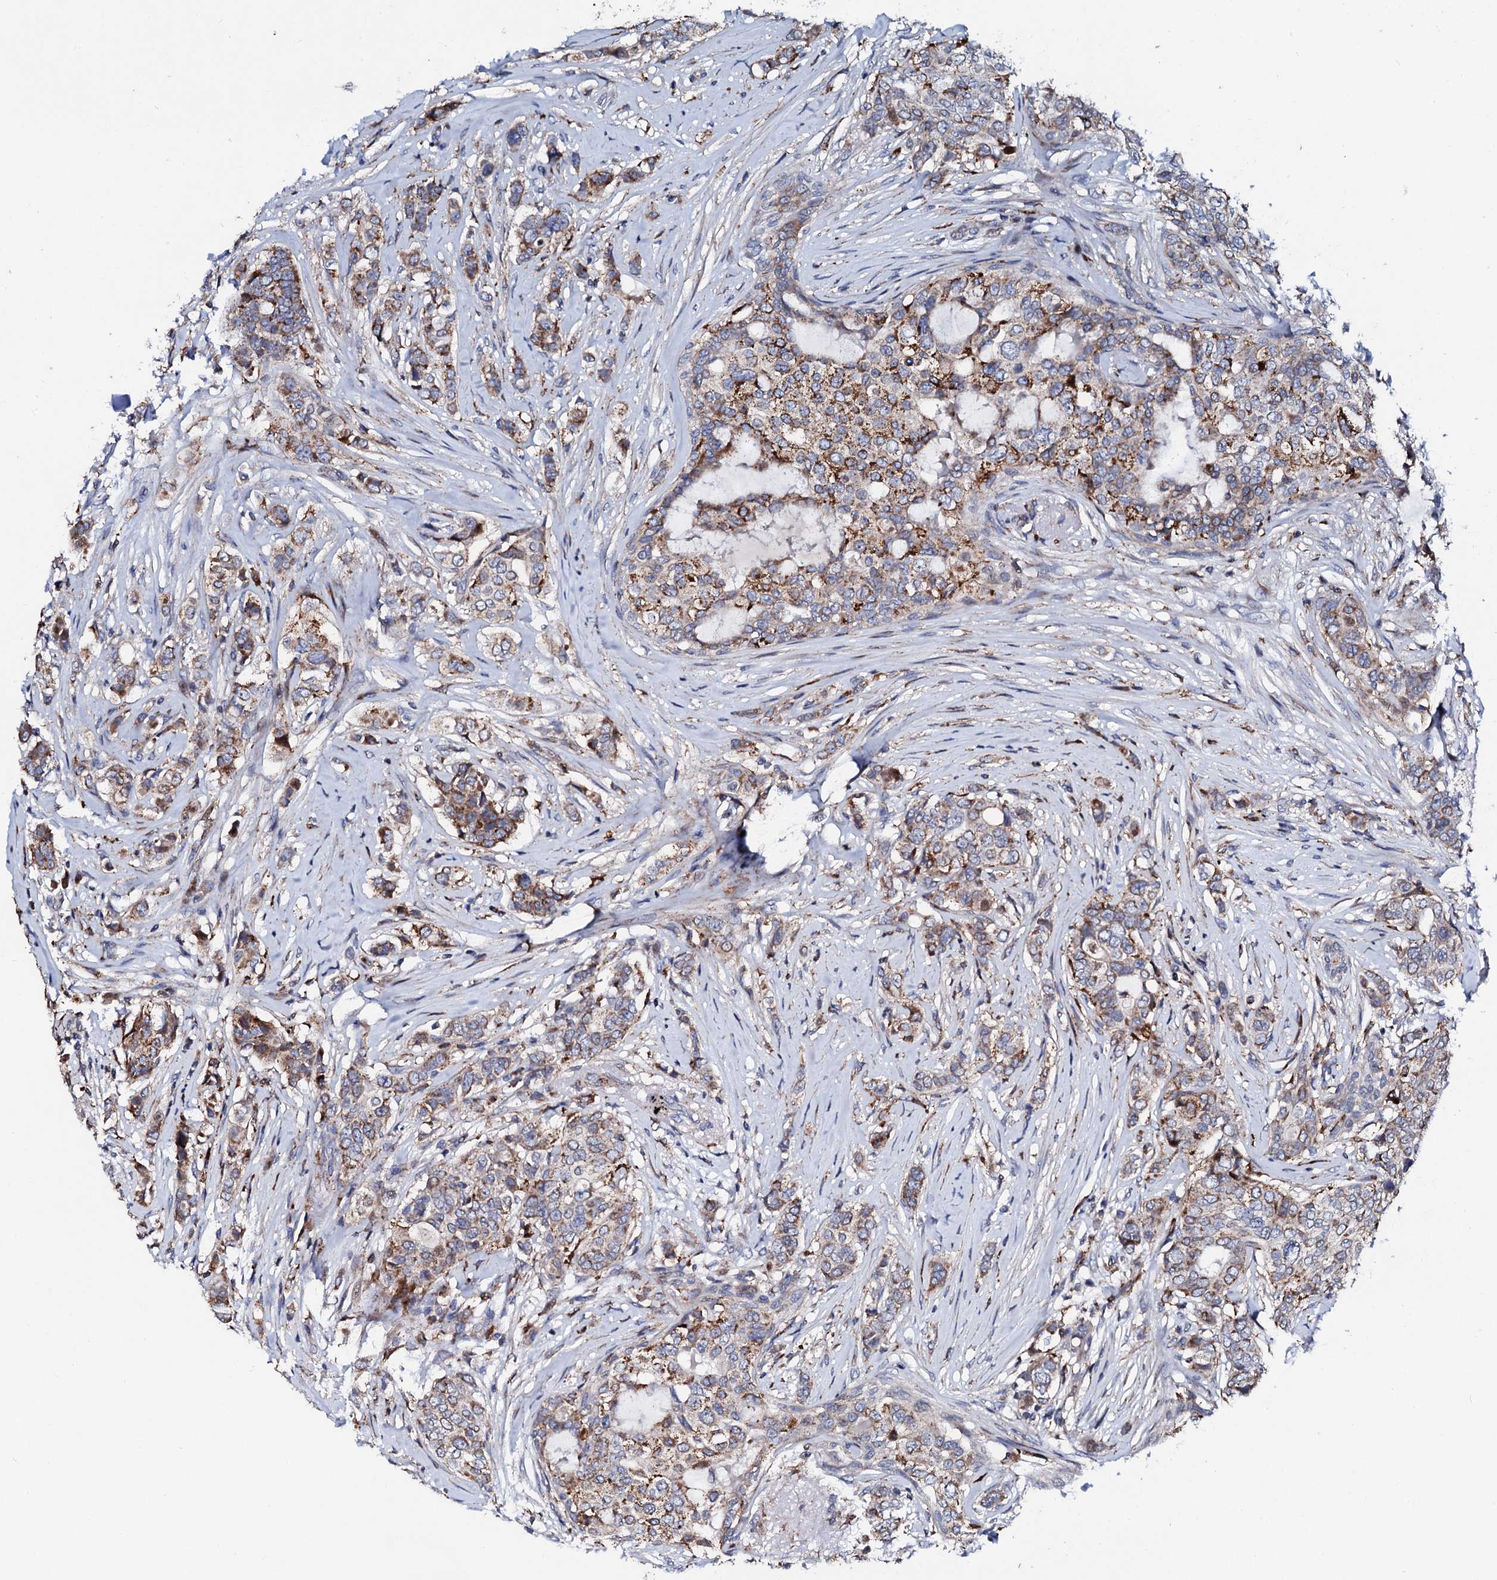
{"staining": {"intensity": "moderate", "quantity": ">75%", "location": "cytoplasmic/membranous"}, "tissue": "breast cancer", "cell_type": "Tumor cells", "image_type": "cancer", "snomed": [{"axis": "morphology", "description": "Lobular carcinoma"}, {"axis": "topography", "description": "Breast"}], "caption": "This image exhibits breast lobular carcinoma stained with immunohistochemistry to label a protein in brown. The cytoplasmic/membranous of tumor cells show moderate positivity for the protein. Nuclei are counter-stained blue.", "gene": "TCIRG1", "patient": {"sex": "female", "age": 51}}